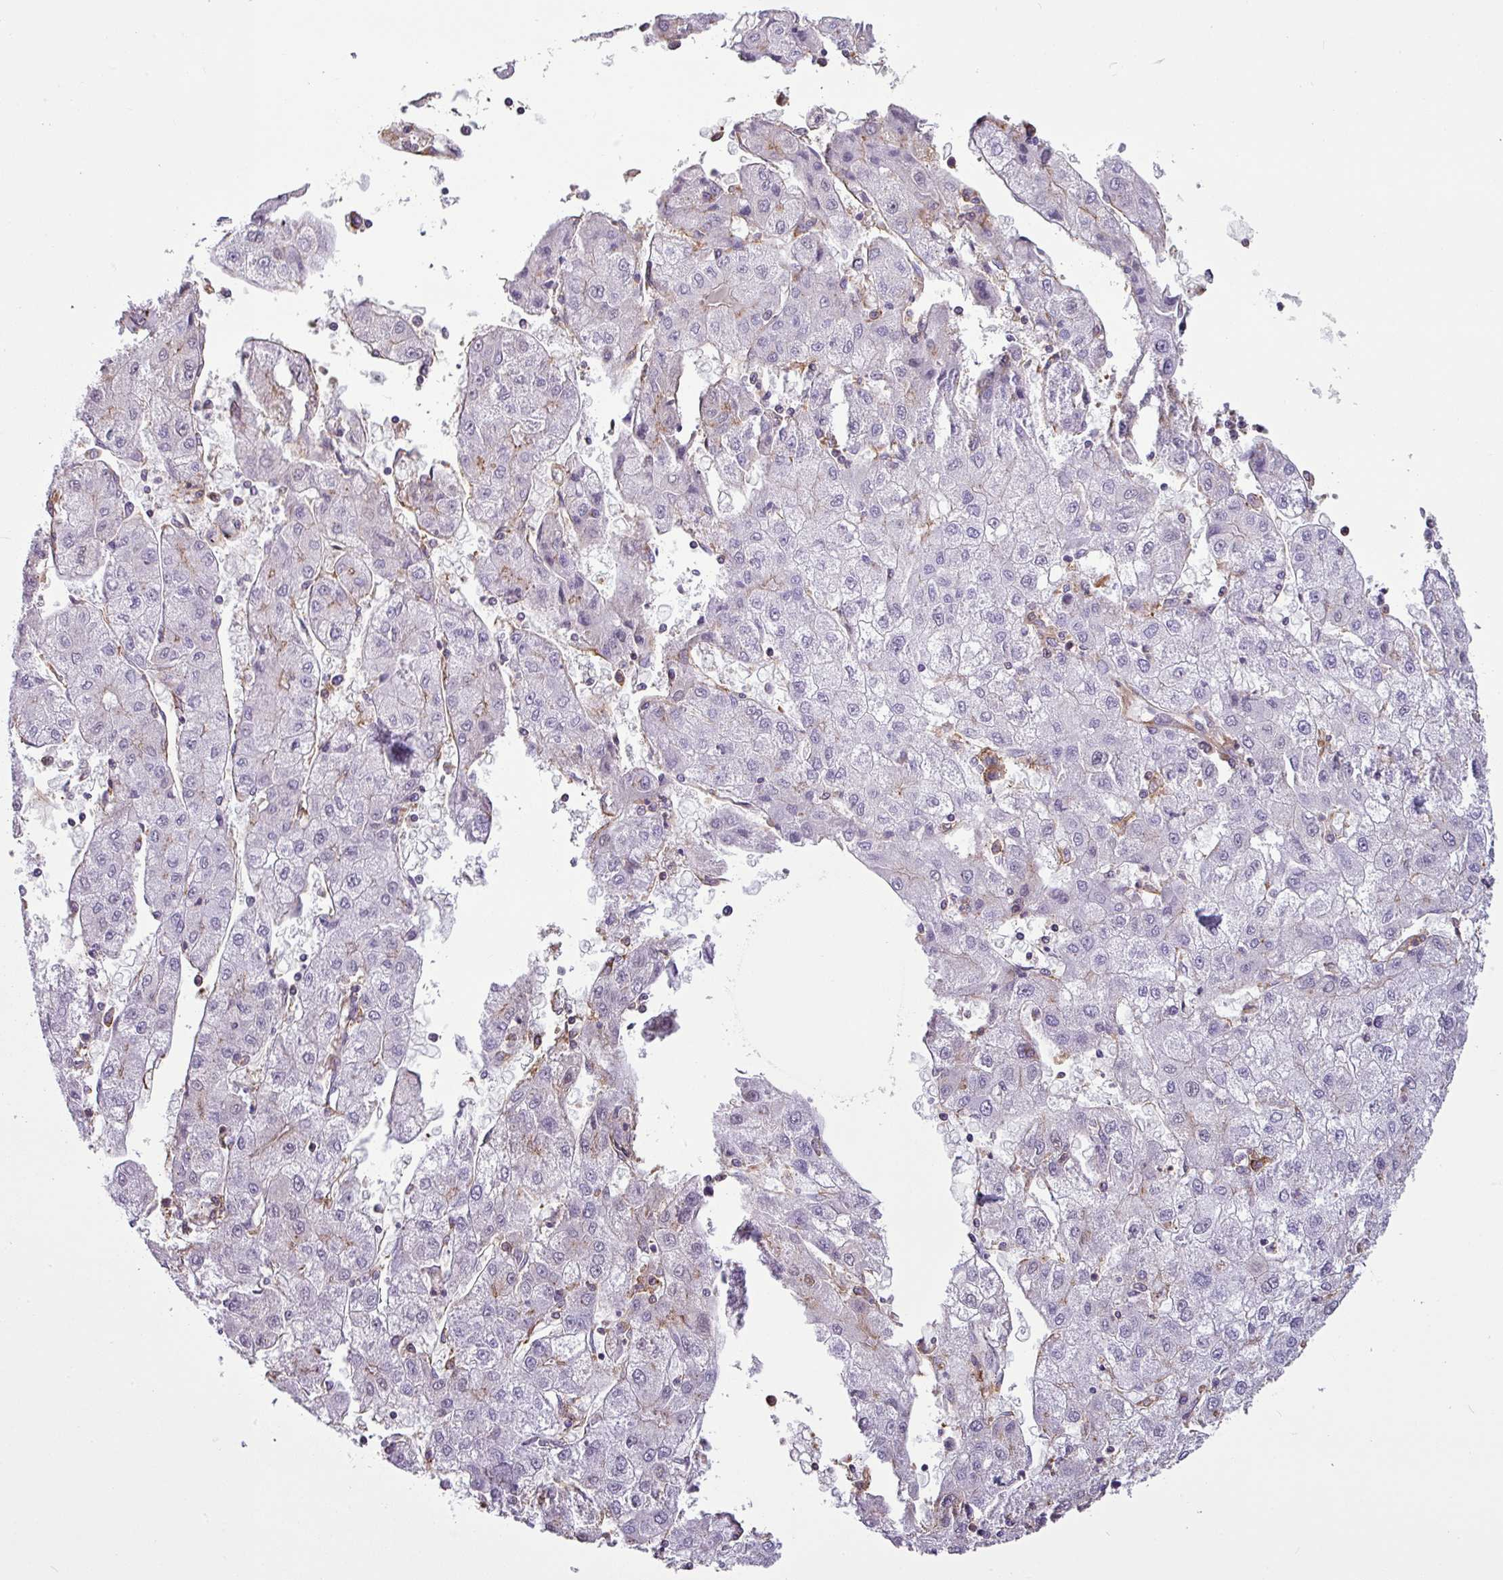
{"staining": {"intensity": "negative", "quantity": "none", "location": "none"}, "tissue": "liver cancer", "cell_type": "Tumor cells", "image_type": "cancer", "snomed": [{"axis": "morphology", "description": "Carcinoma, Hepatocellular, NOS"}, {"axis": "topography", "description": "Liver"}], "caption": "DAB immunohistochemical staining of human liver cancer displays no significant positivity in tumor cells.", "gene": "XNDC1N", "patient": {"sex": "male", "age": 72}}